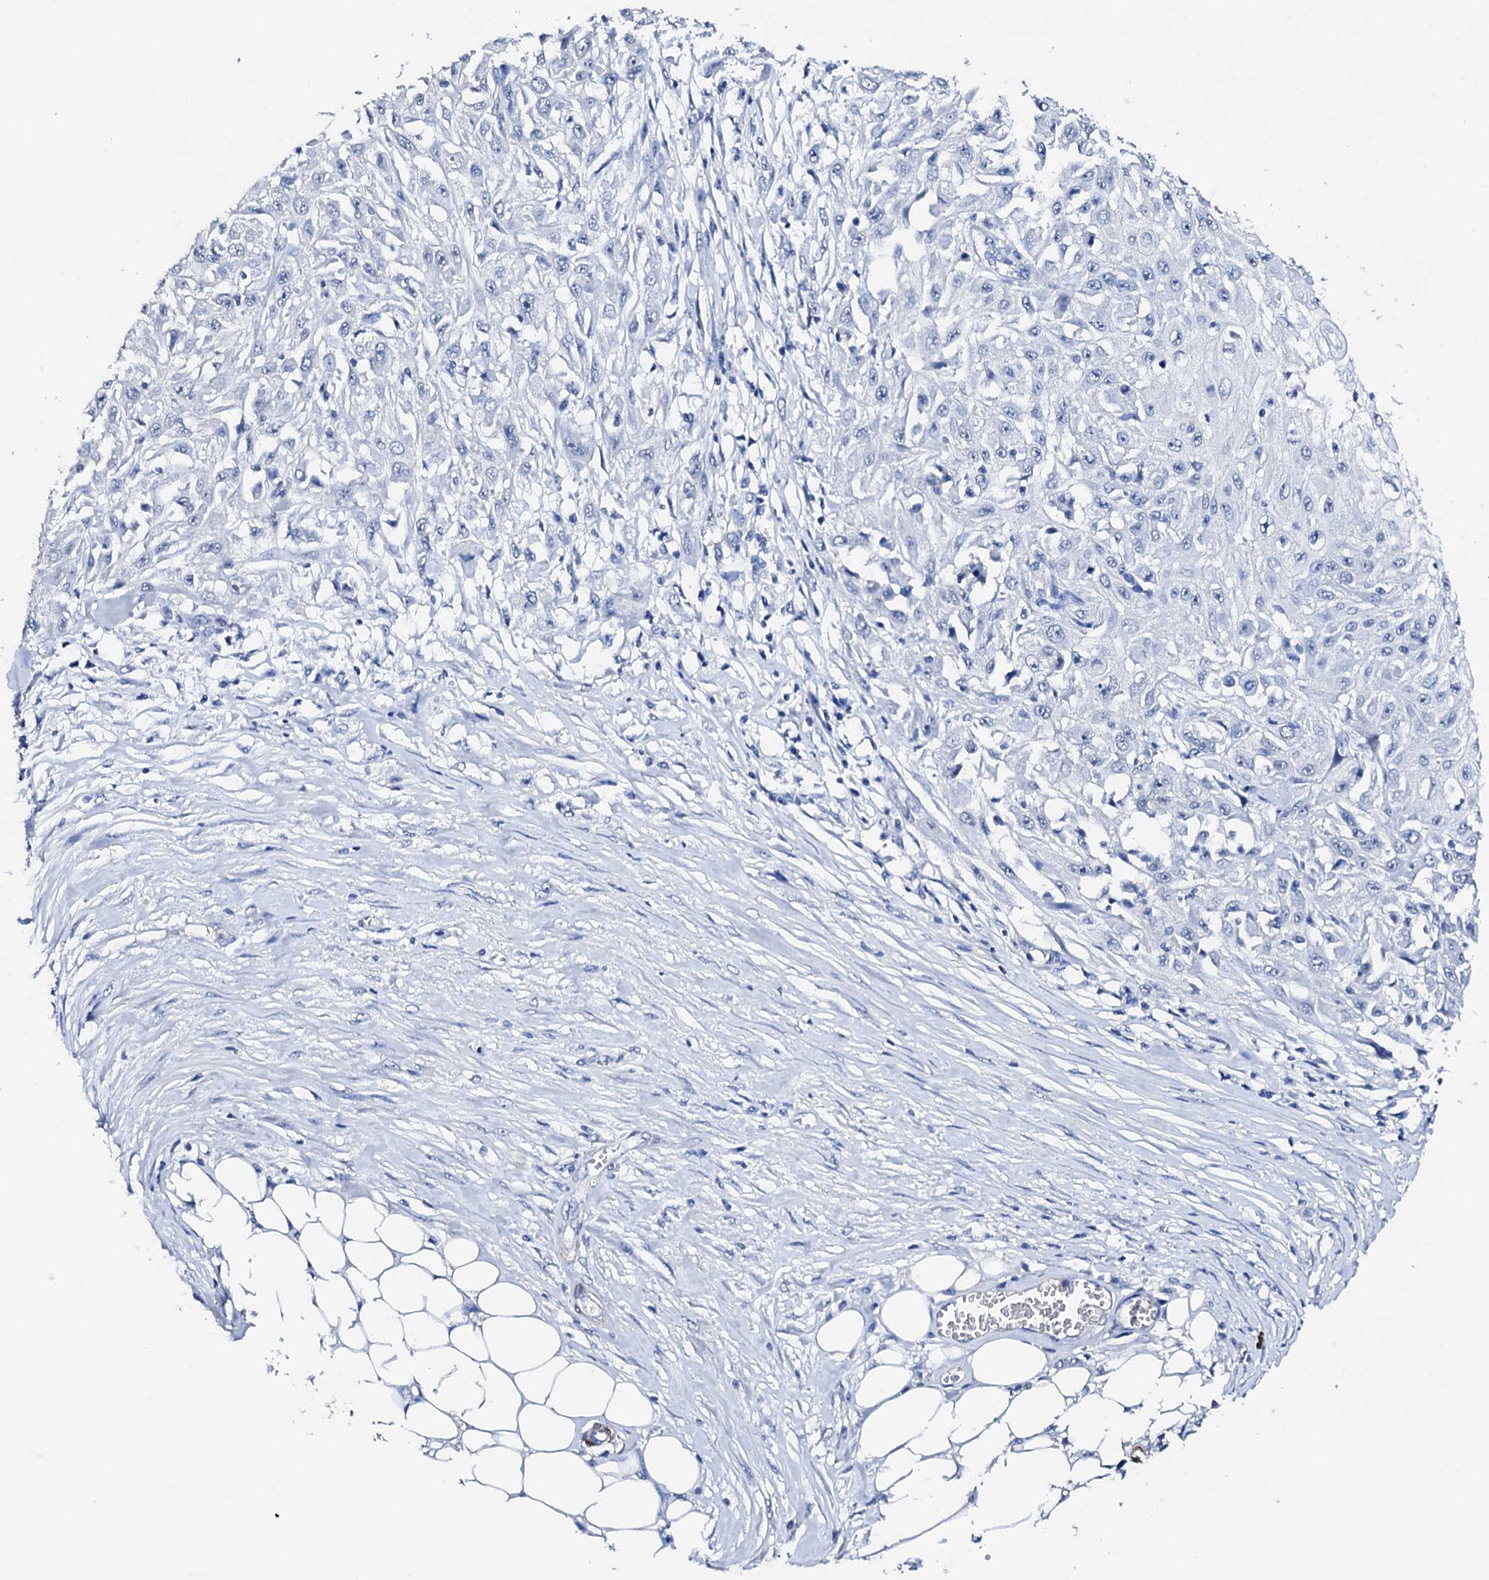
{"staining": {"intensity": "negative", "quantity": "none", "location": "none"}, "tissue": "skin cancer", "cell_type": "Tumor cells", "image_type": "cancer", "snomed": [{"axis": "morphology", "description": "Squamous cell carcinoma, NOS"}, {"axis": "morphology", "description": "Squamous cell carcinoma, metastatic, NOS"}, {"axis": "topography", "description": "Skin"}, {"axis": "topography", "description": "Lymph node"}], "caption": "Protein analysis of squamous cell carcinoma (skin) exhibits no significant positivity in tumor cells. (IHC, brightfield microscopy, high magnification).", "gene": "NRIP2", "patient": {"sex": "male", "age": 75}}